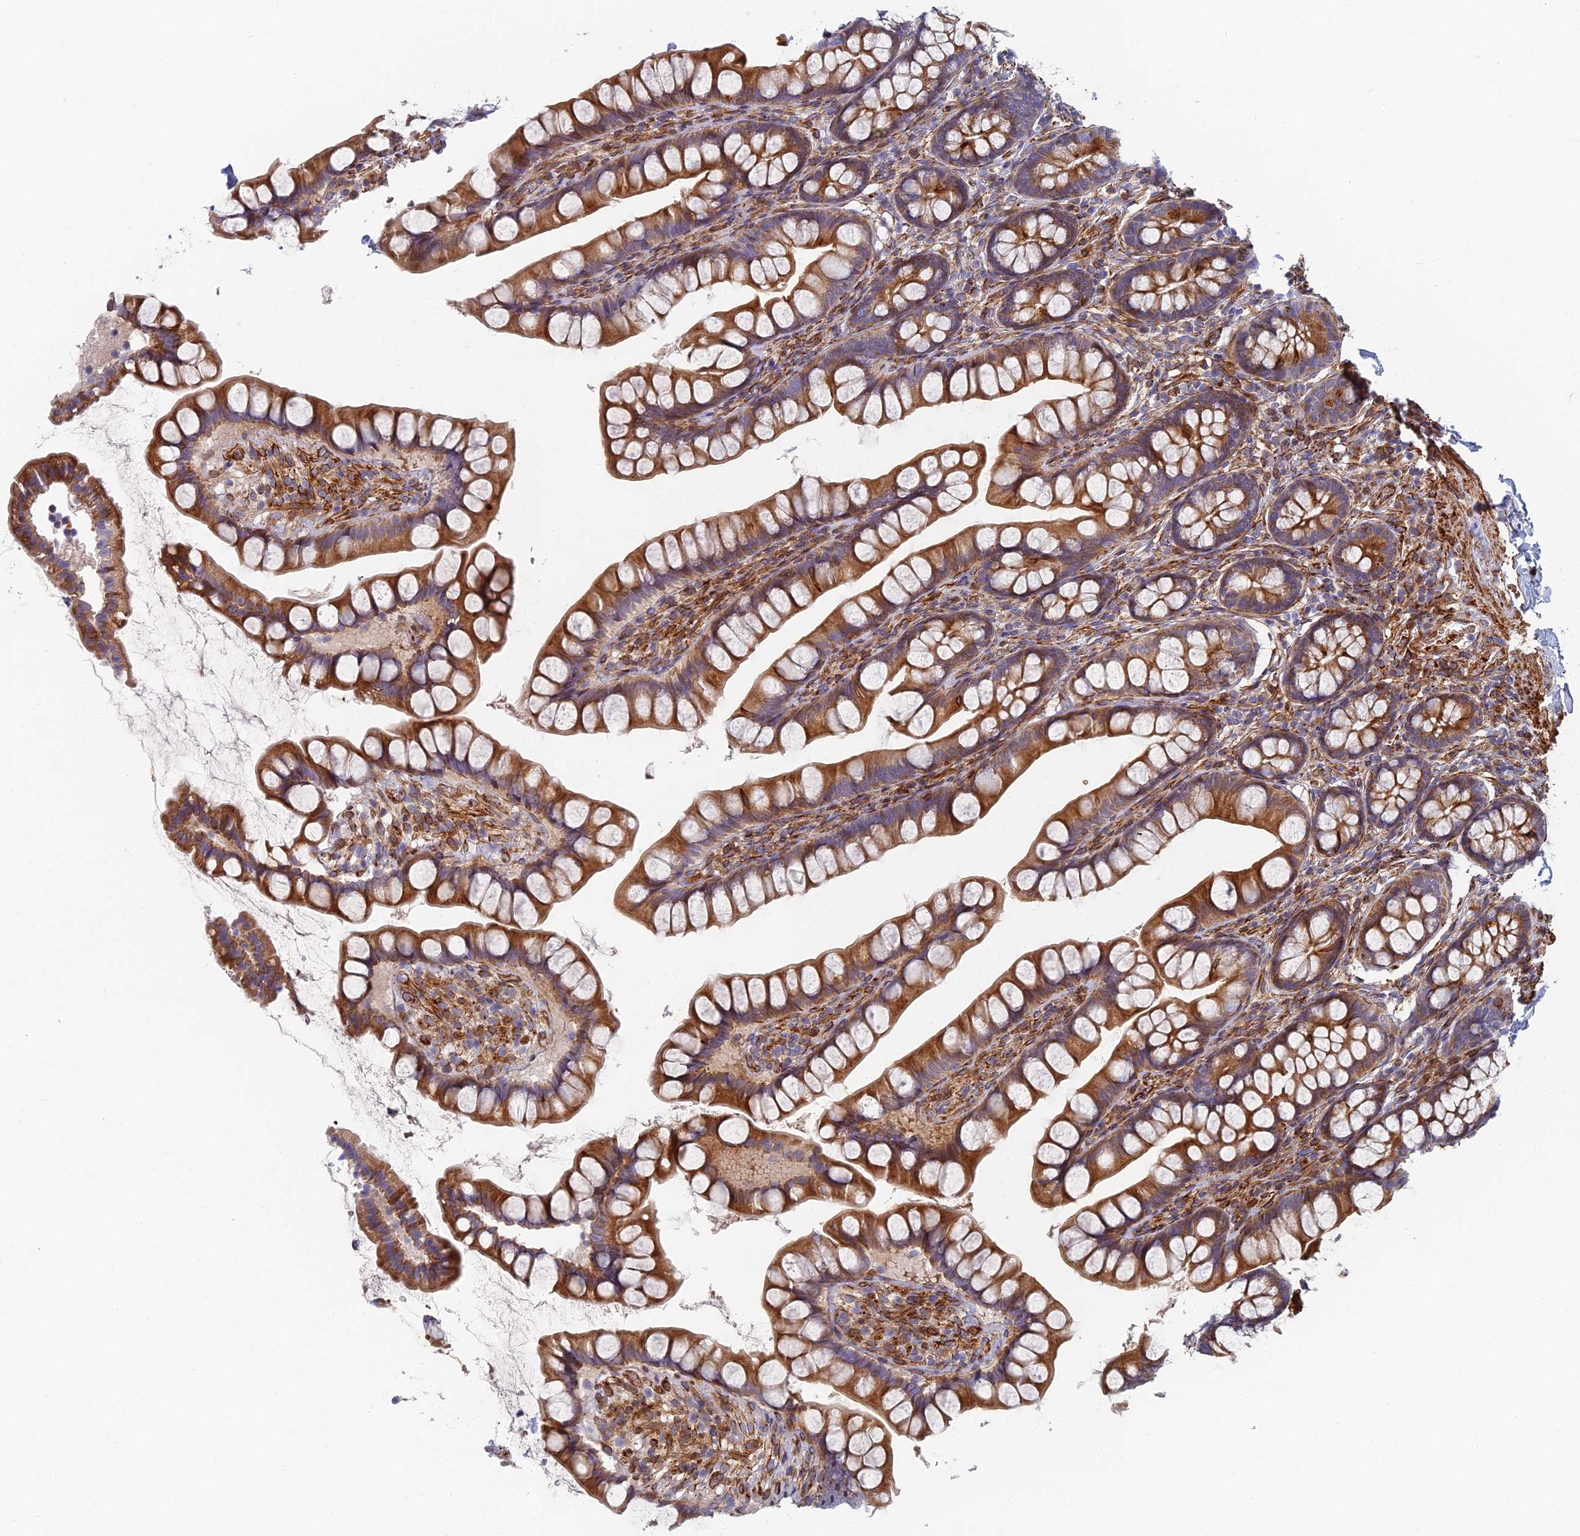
{"staining": {"intensity": "moderate", "quantity": ">75%", "location": "cytoplasmic/membranous"}, "tissue": "small intestine", "cell_type": "Glandular cells", "image_type": "normal", "snomed": [{"axis": "morphology", "description": "Normal tissue, NOS"}, {"axis": "topography", "description": "Small intestine"}], "caption": "A brown stain labels moderate cytoplasmic/membranous staining of a protein in glandular cells of normal small intestine. The protein is stained brown, and the nuclei are stained in blue (DAB IHC with brightfield microscopy, high magnification).", "gene": "ABCB10", "patient": {"sex": "male", "age": 70}}